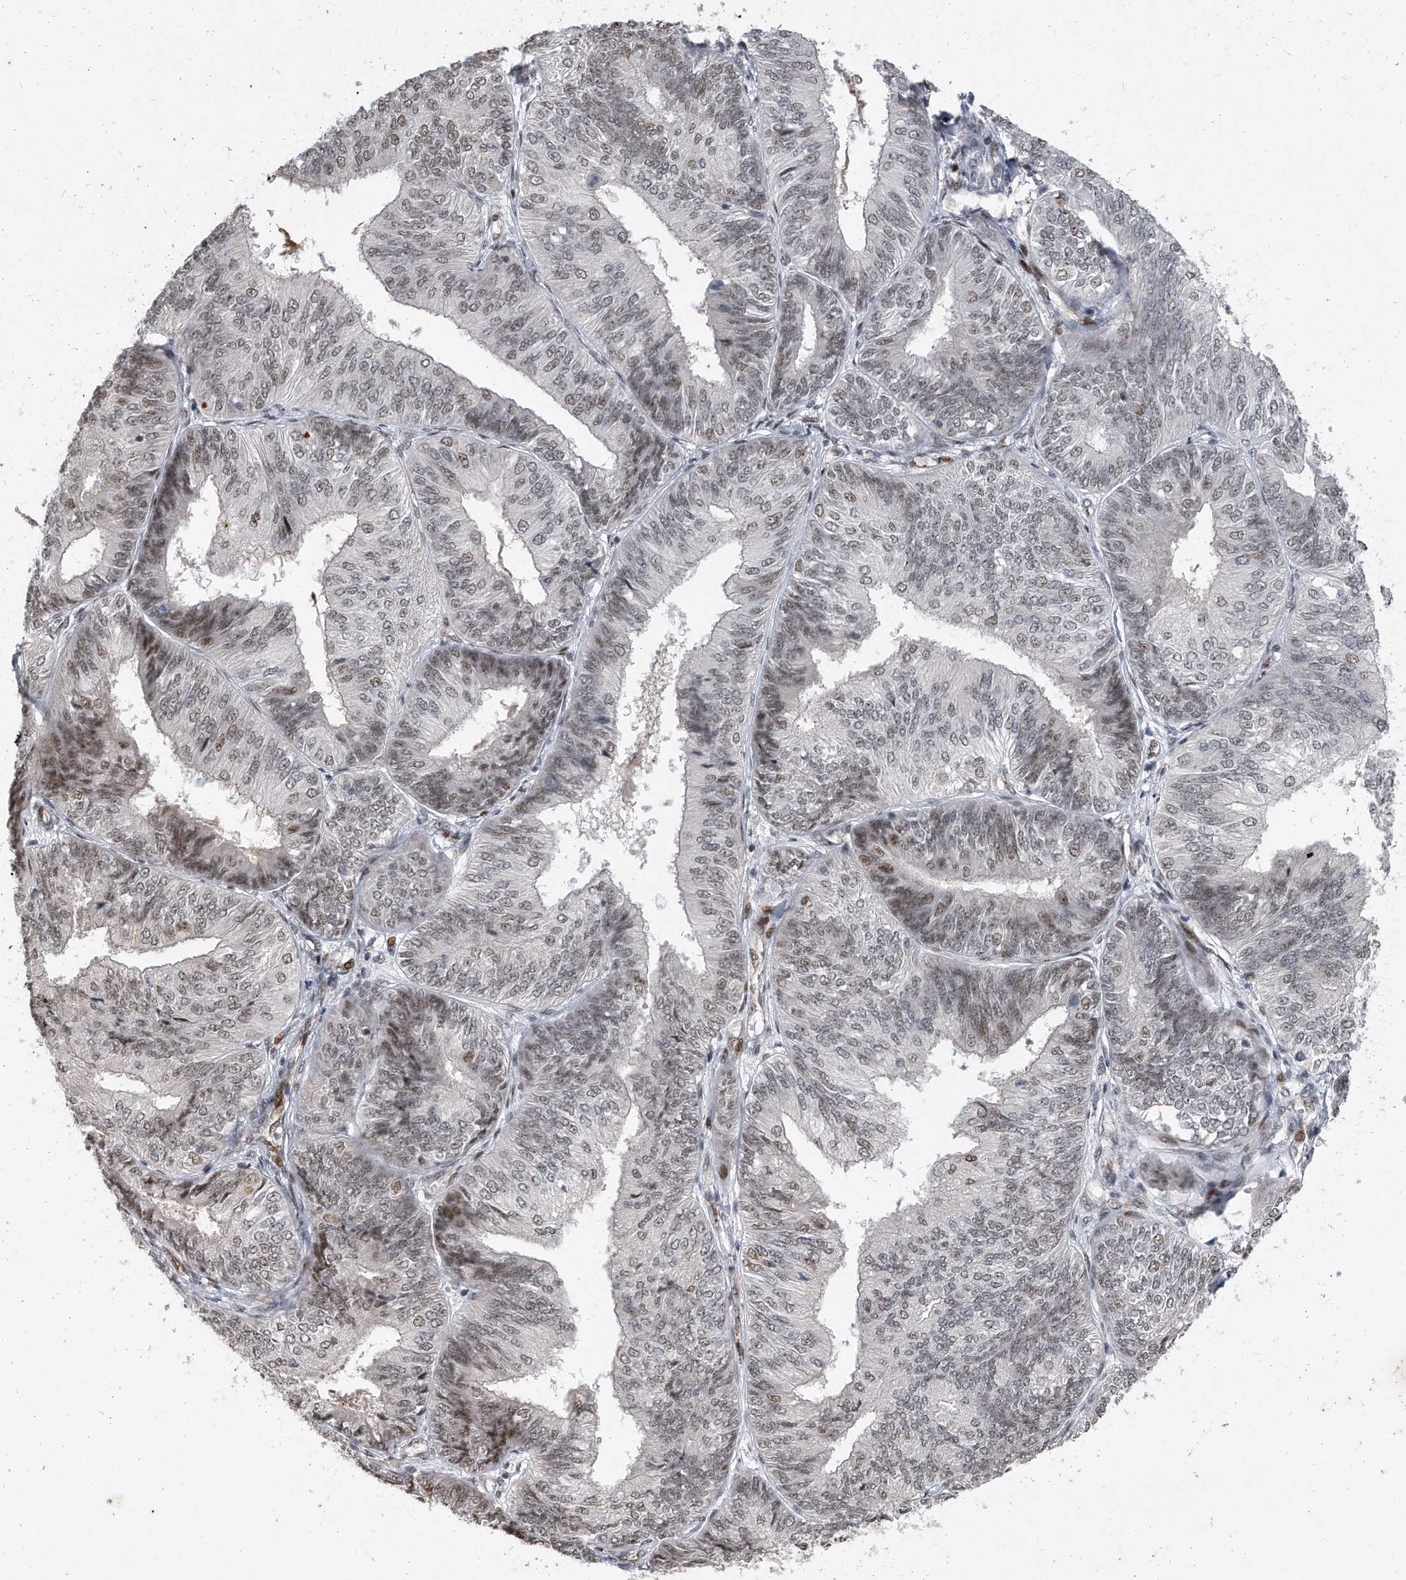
{"staining": {"intensity": "weak", "quantity": "<25%", "location": "nuclear"}, "tissue": "endometrial cancer", "cell_type": "Tumor cells", "image_type": "cancer", "snomed": [{"axis": "morphology", "description": "Adenocarcinoma, NOS"}, {"axis": "topography", "description": "Endometrium"}], "caption": "DAB immunohistochemical staining of human endometrial cancer (adenocarcinoma) reveals no significant positivity in tumor cells.", "gene": "PGBD2", "patient": {"sex": "female", "age": 58}}